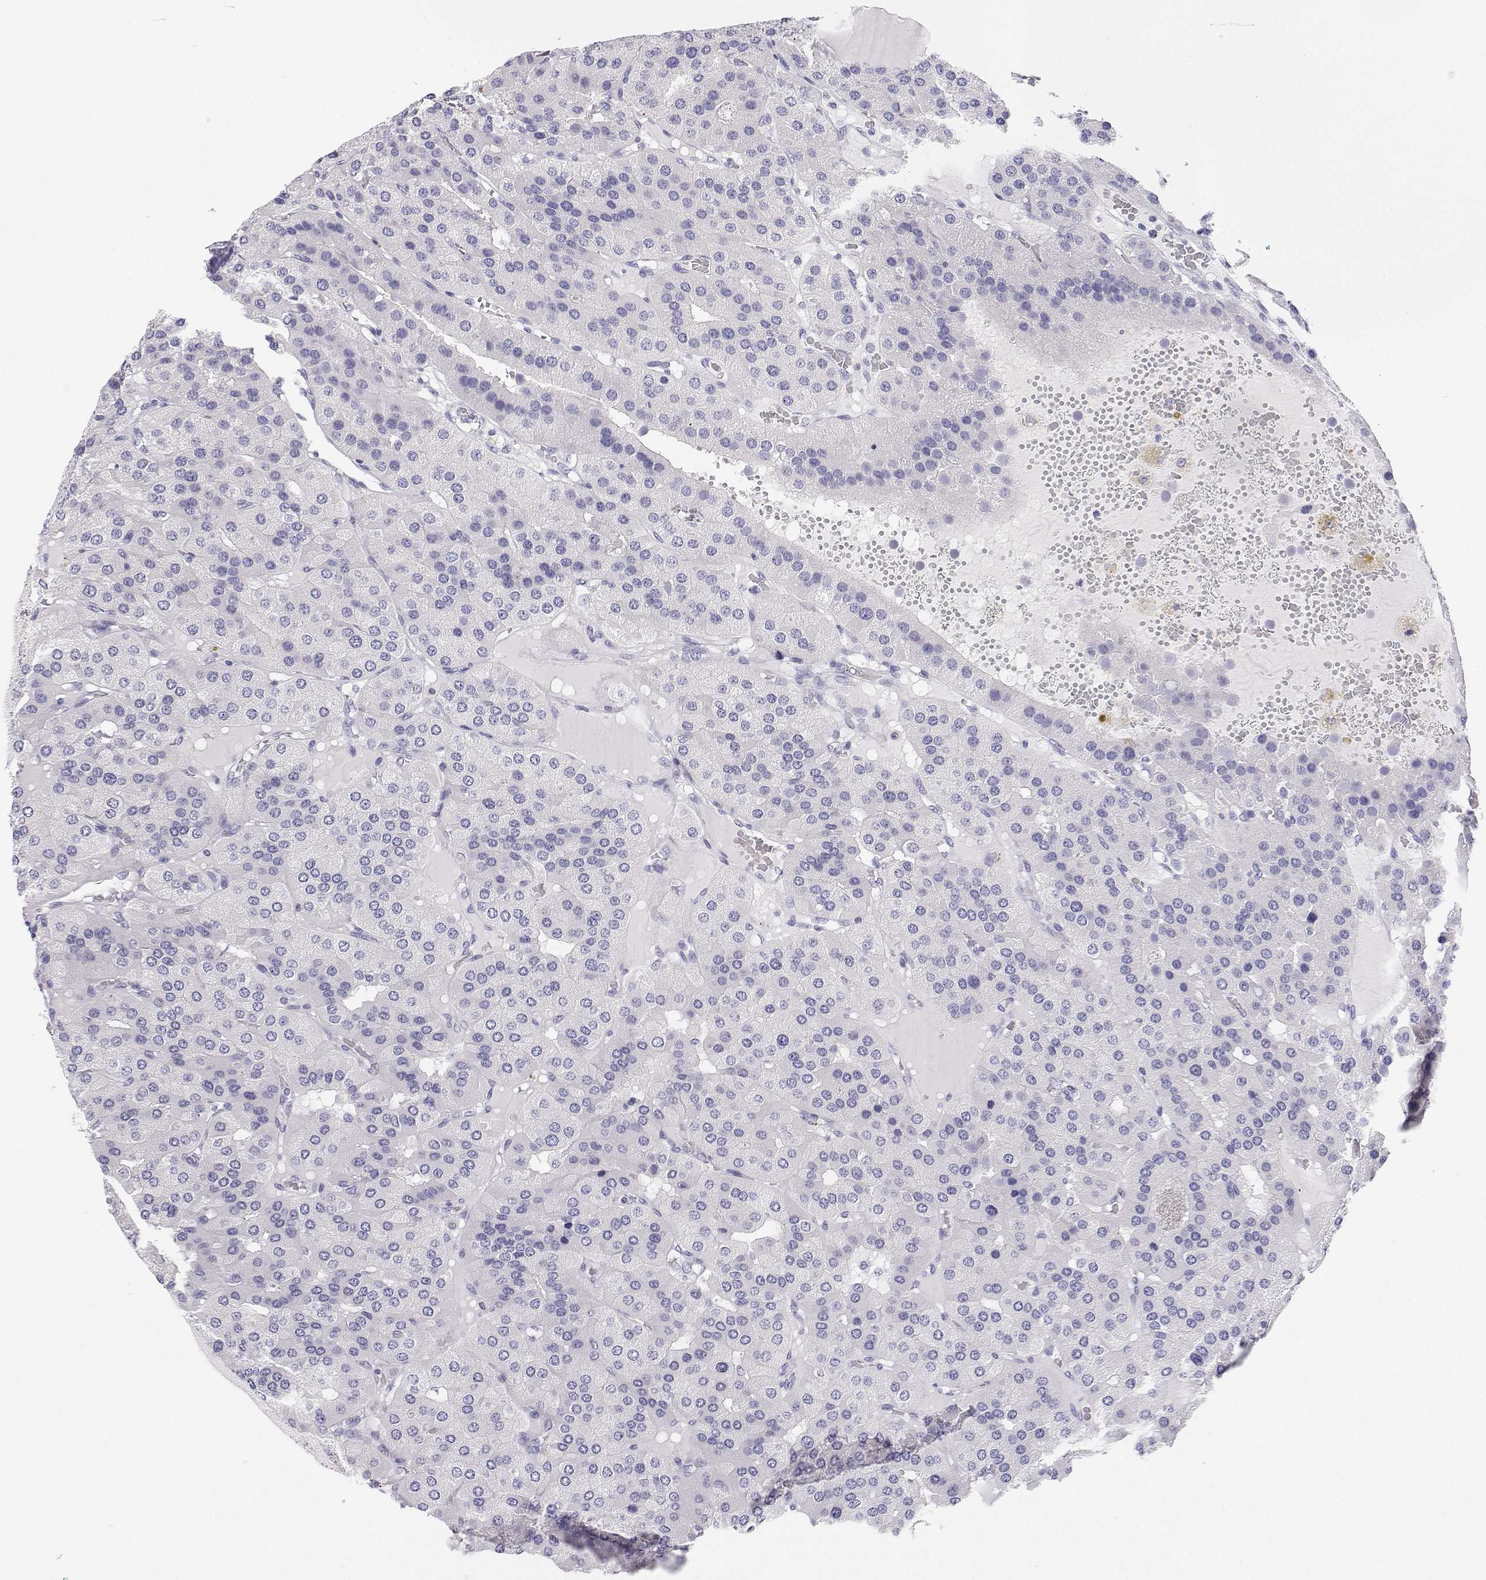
{"staining": {"intensity": "negative", "quantity": "none", "location": "none"}, "tissue": "parathyroid gland", "cell_type": "Glandular cells", "image_type": "normal", "snomed": [{"axis": "morphology", "description": "Normal tissue, NOS"}, {"axis": "morphology", "description": "Adenoma, NOS"}, {"axis": "topography", "description": "Parathyroid gland"}], "caption": "Immunohistochemical staining of benign parathyroid gland shows no significant positivity in glandular cells. (DAB (3,3'-diaminobenzidine) immunohistochemistry (IHC) visualized using brightfield microscopy, high magnification).", "gene": "BHMT", "patient": {"sex": "female", "age": 86}}